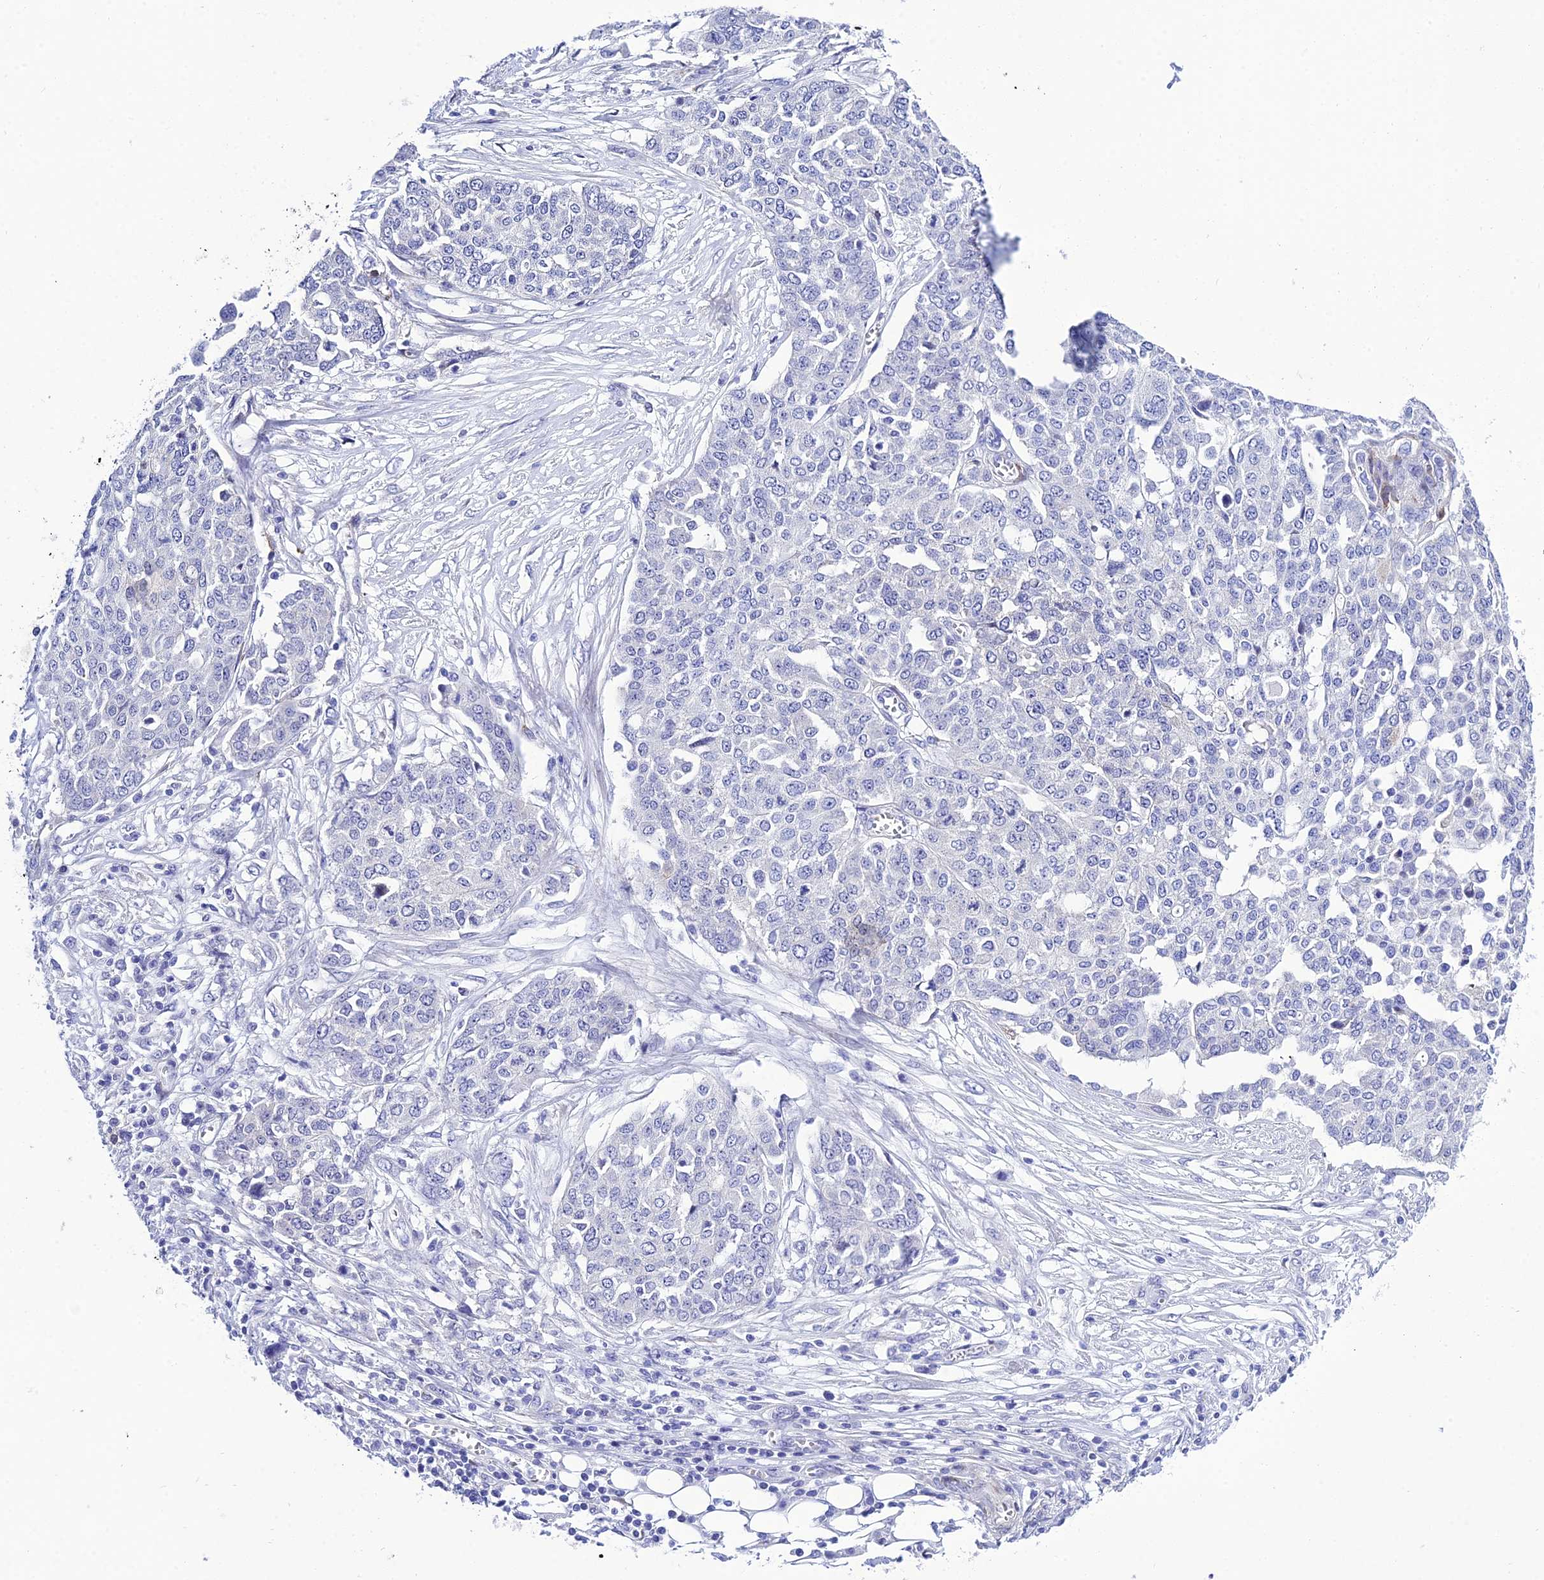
{"staining": {"intensity": "negative", "quantity": "none", "location": "none"}, "tissue": "ovarian cancer", "cell_type": "Tumor cells", "image_type": "cancer", "snomed": [{"axis": "morphology", "description": "Cystadenocarcinoma, serous, NOS"}, {"axis": "topography", "description": "Soft tissue"}, {"axis": "topography", "description": "Ovary"}], "caption": "Tumor cells show no significant staining in ovarian cancer (serous cystadenocarcinoma).", "gene": "DEFB107A", "patient": {"sex": "female", "age": 57}}